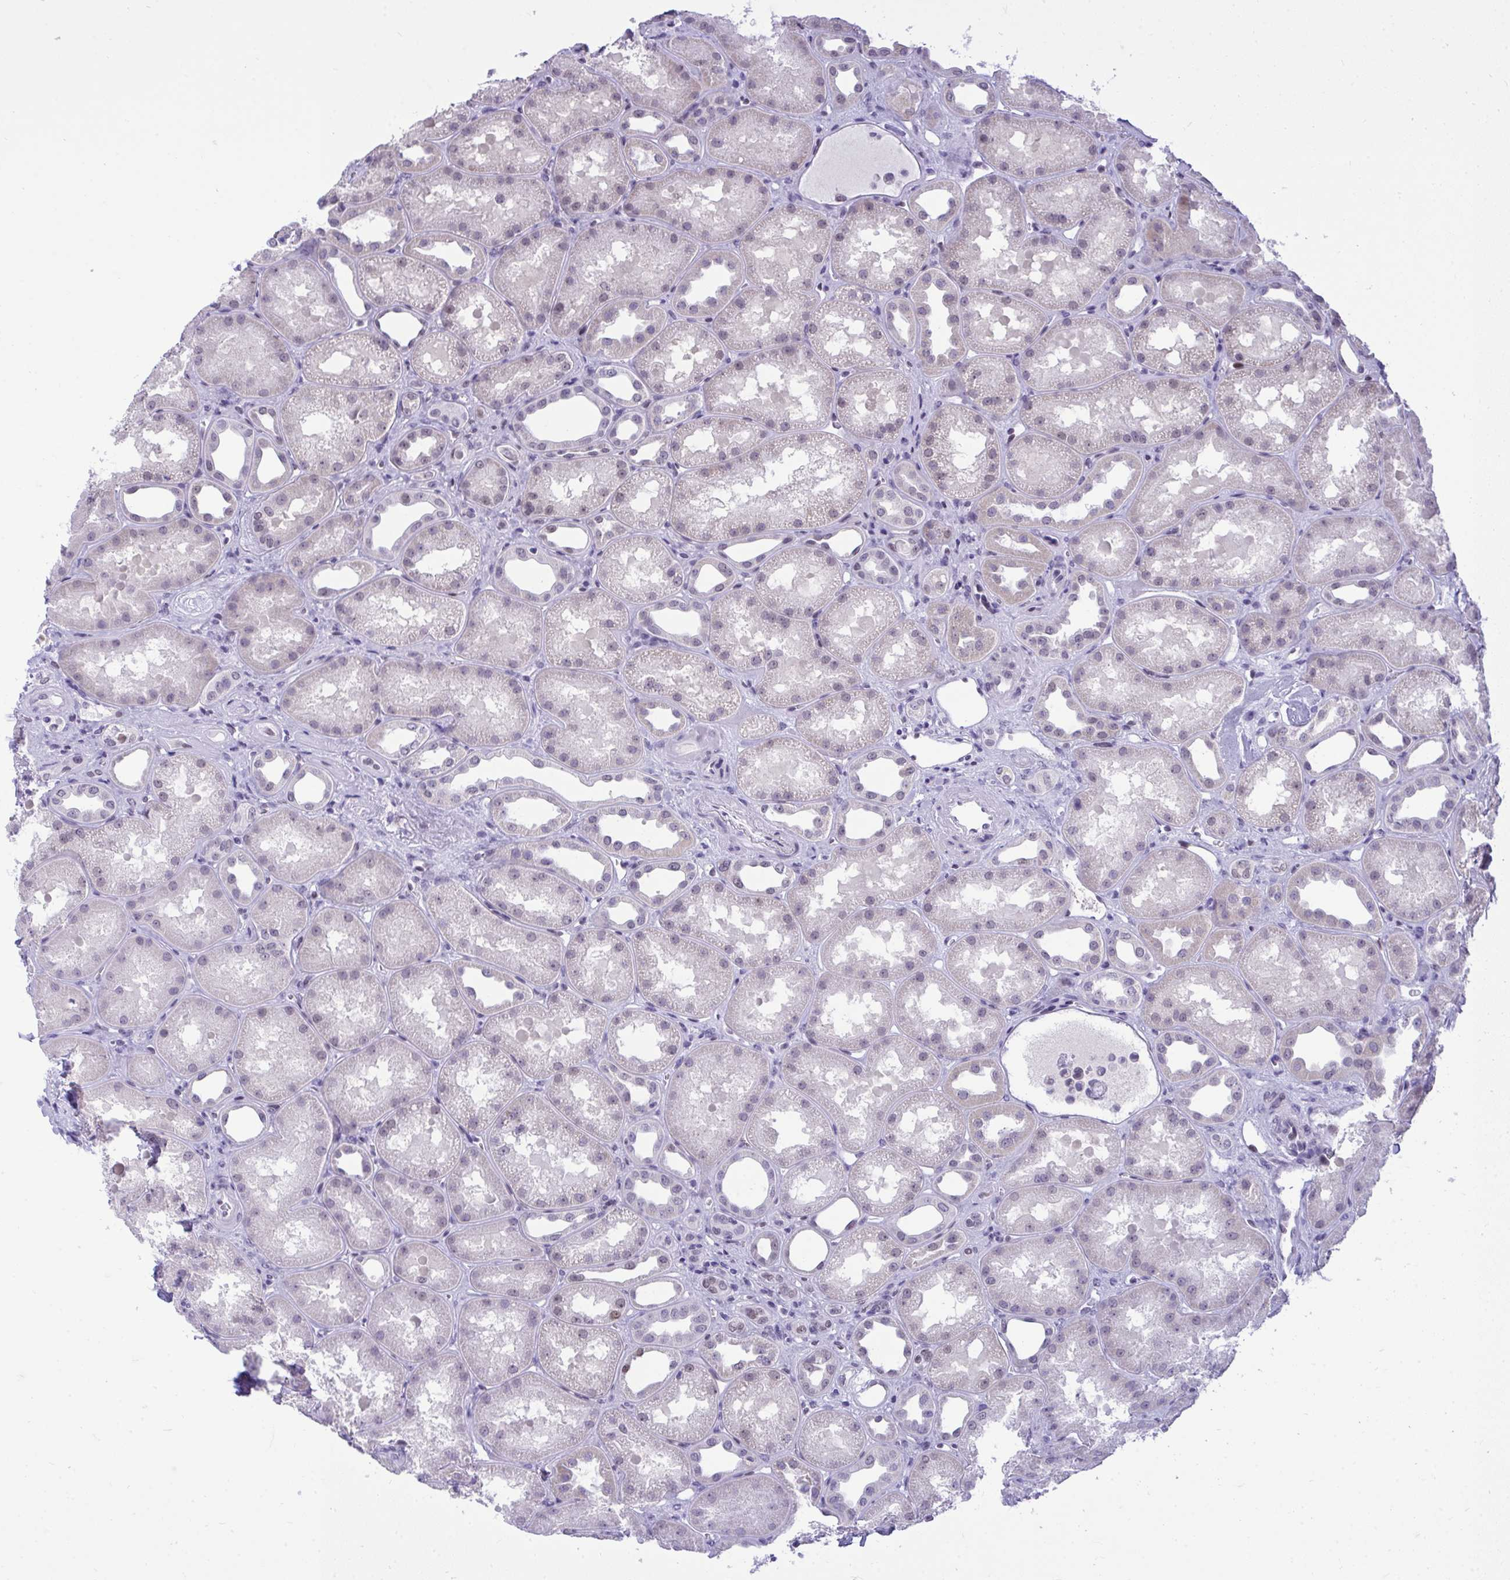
{"staining": {"intensity": "weak", "quantity": "<25%", "location": "cytoplasmic/membranous,nuclear"}, "tissue": "kidney", "cell_type": "Cells in glomeruli", "image_type": "normal", "snomed": [{"axis": "morphology", "description": "Normal tissue, NOS"}, {"axis": "topography", "description": "Kidney"}], "caption": "Kidney was stained to show a protein in brown. There is no significant staining in cells in glomeruli. (Brightfield microscopy of DAB (3,3'-diaminobenzidine) immunohistochemistry (IHC) at high magnification).", "gene": "TEAD4", "patient": {"sex": "male", "age": 61}}